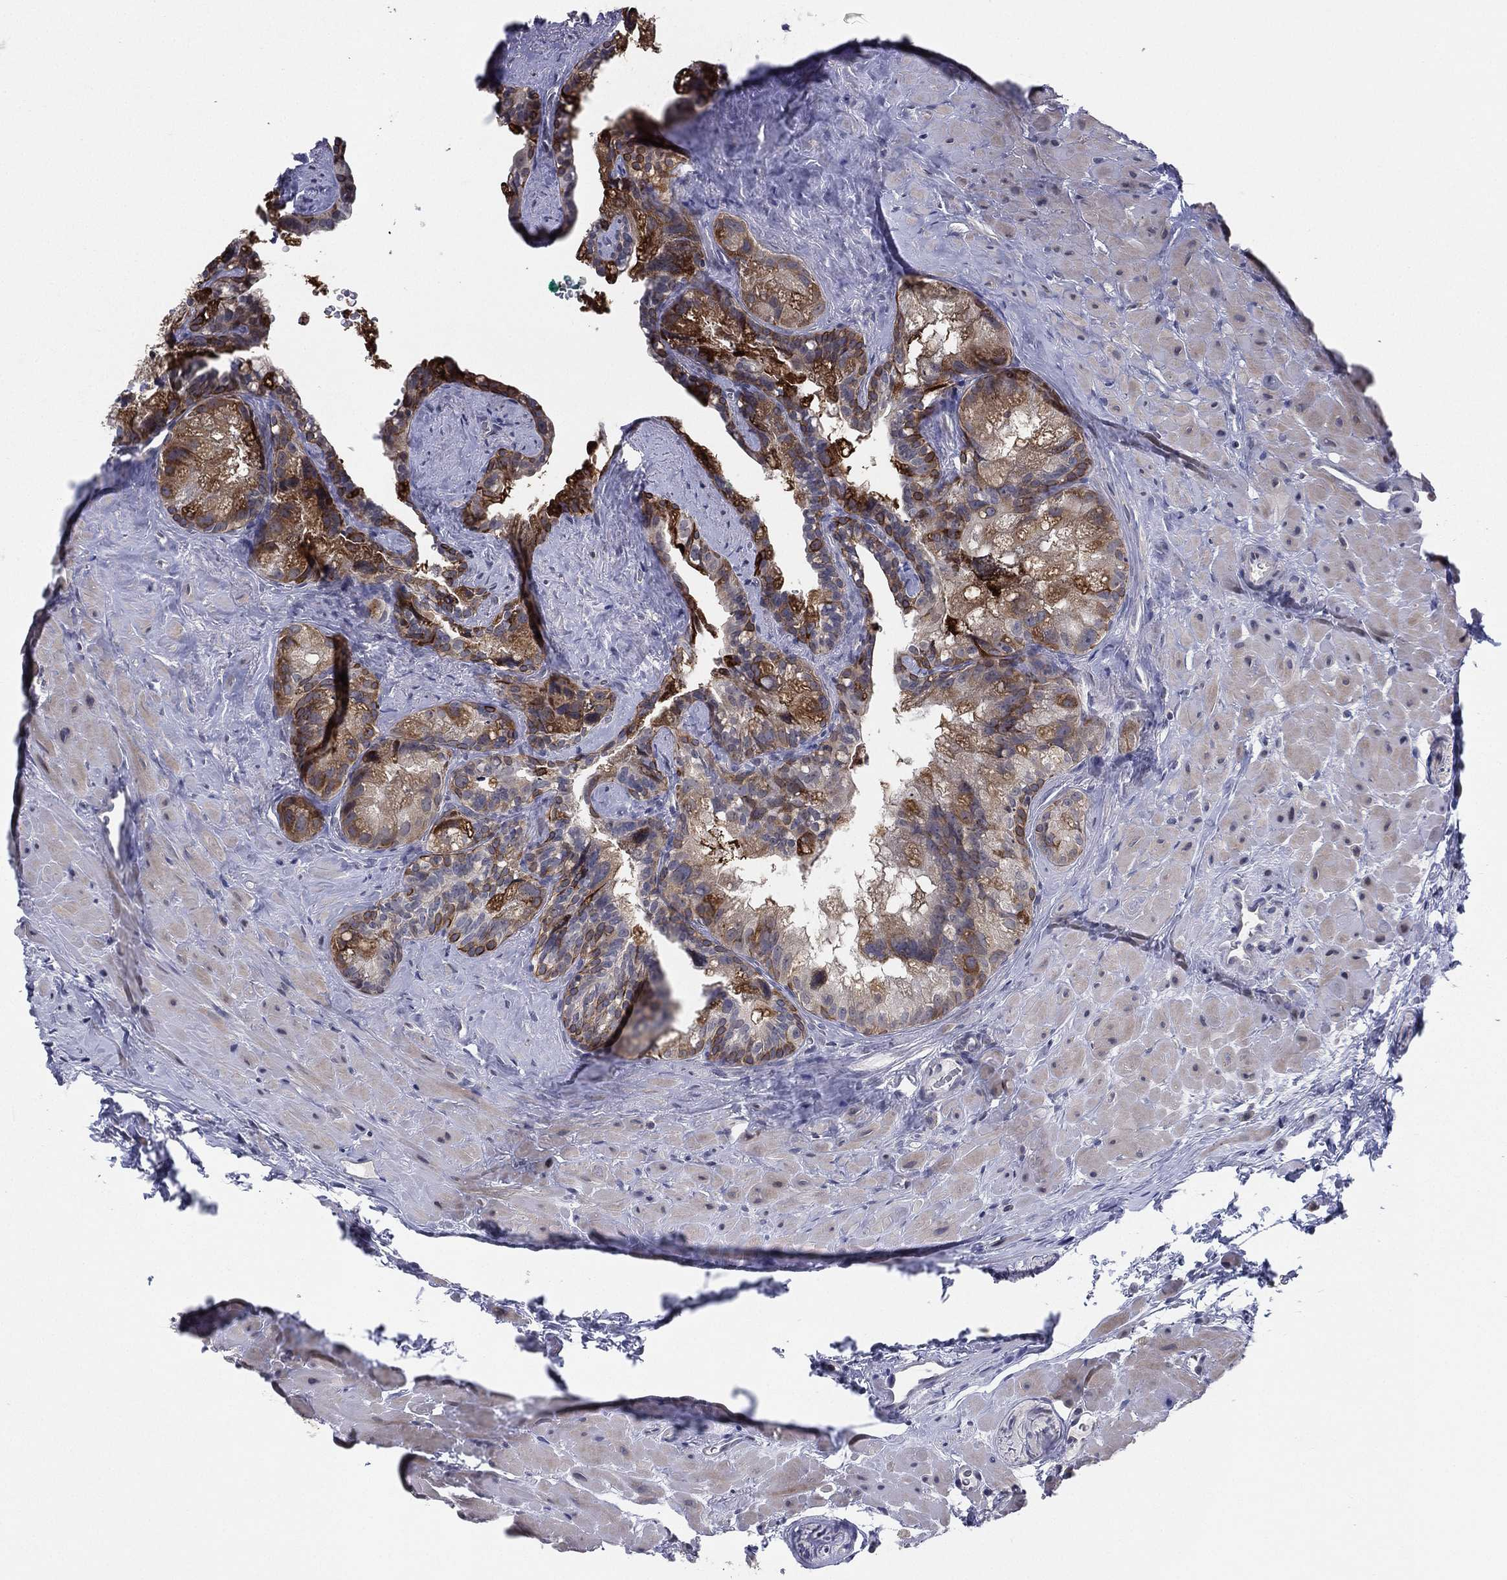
{"staining": {"intensity": "strong", "quantity": "25%-75%", "location": "cytoplasmic/membranous"}, "tissue": "seminal vesicle", "cell_type": "Glandular cells", "image_type": "normal", "snomed": [{"axis": "morphology", "description": "Normal tissue, NOS"}, {"axis": "topography", "description": "Seminal veicle"}], "caption": "The image shows staining of unremarkable seminal vesicle, revealing strong cytoplasmic/membranous protein positivity (brown color) within glandular cells.", "gene": "KAT14", "patient": {"sex": "male", "age": 72}}